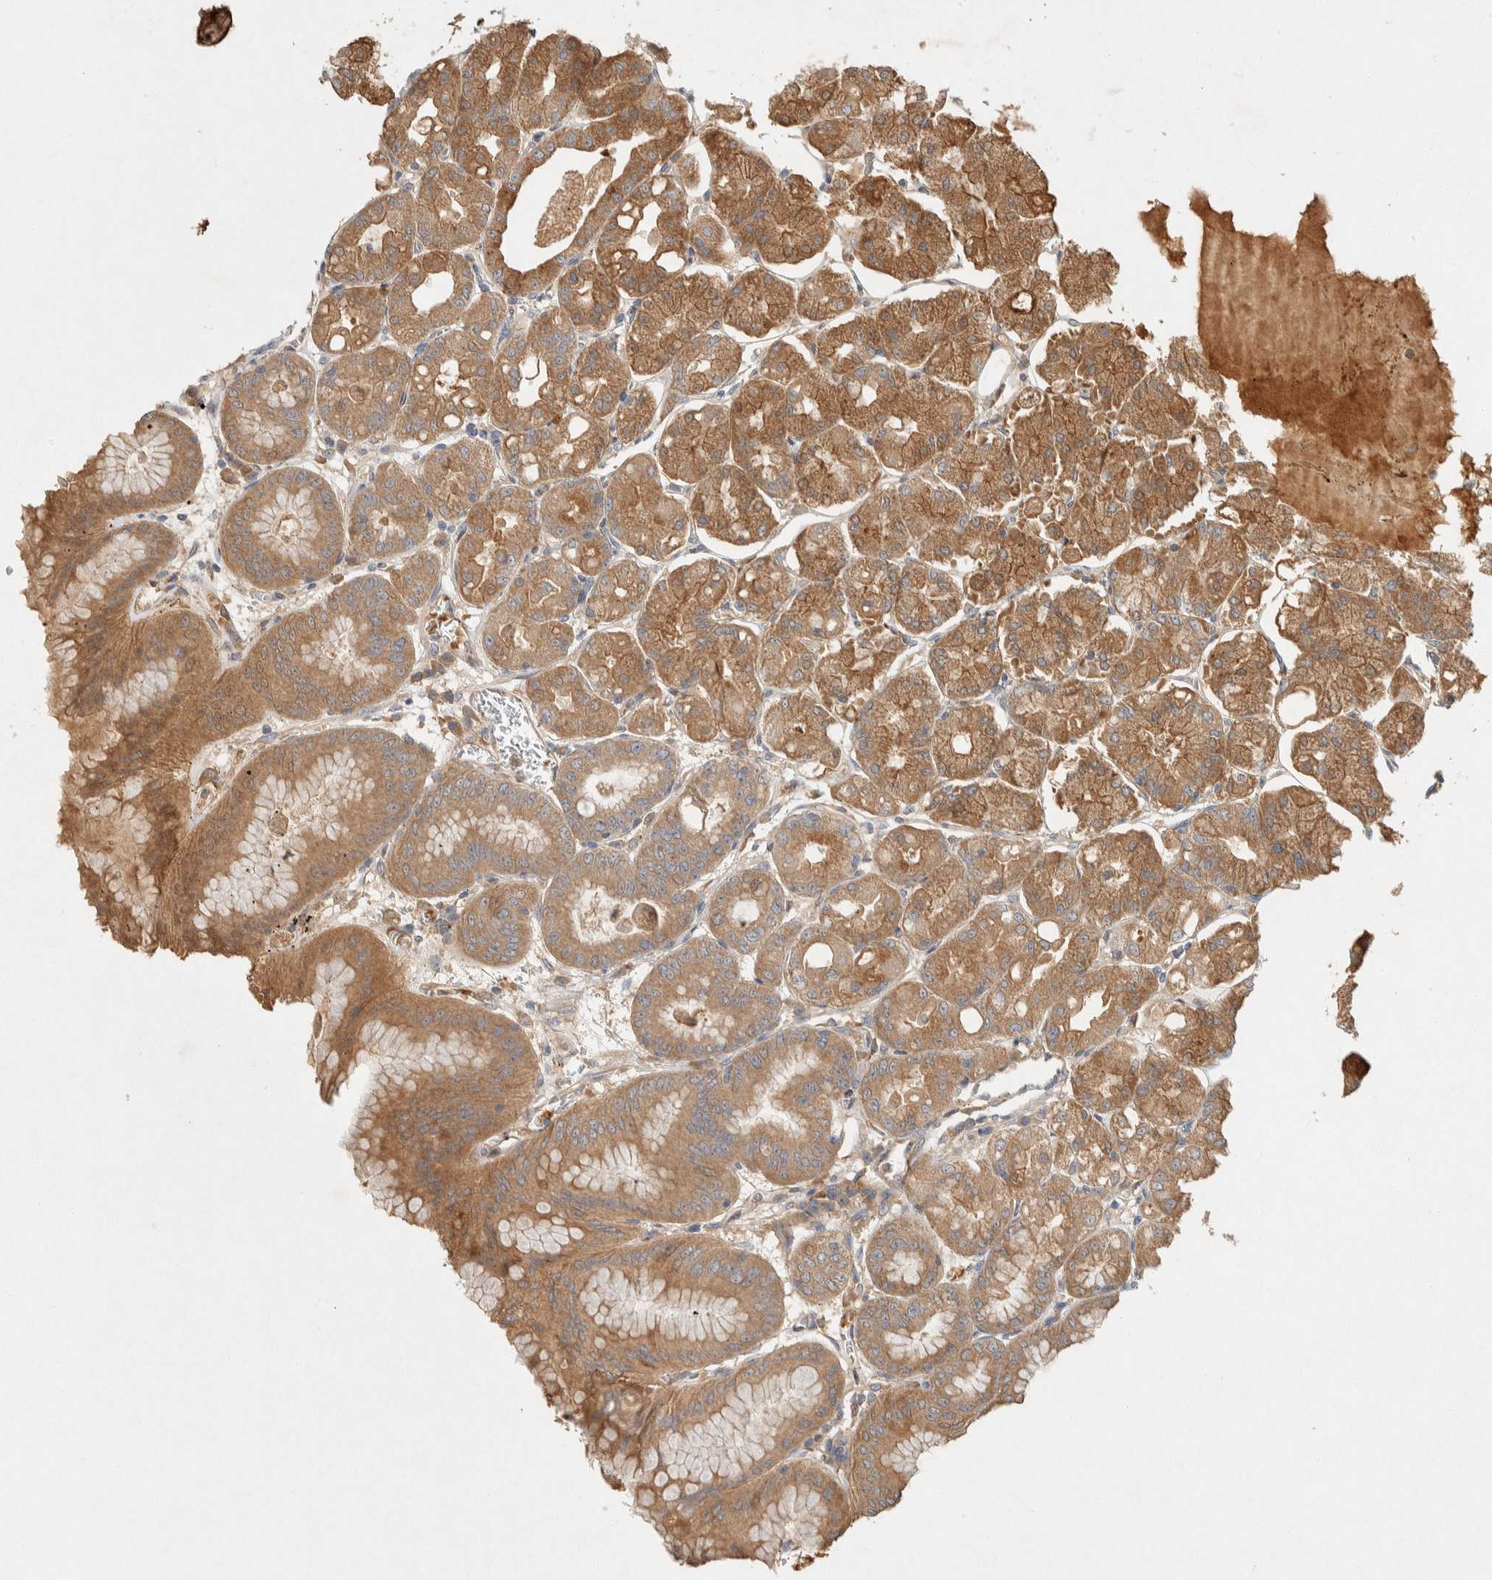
{"staining": {"intensity": "moderate", "quantity": ">75%", "location": "cytoplasmic/membranous"}, "tissue": "stomach", "cell_type": "Glandular cells", "image_type": "normal", "snomed": [{"axis": "morphology", "description": "Normal tissue, NOS"}, {"axis": "topography", "description": "Stomach, lower"}], "caption": "Glandular cells display medium levels of moderate cytoplasmic/membranous positivity in approximately >75% of cells in normal stomach.", "gene": "PXK", "patient": {"sex": "male", "age": 71}}